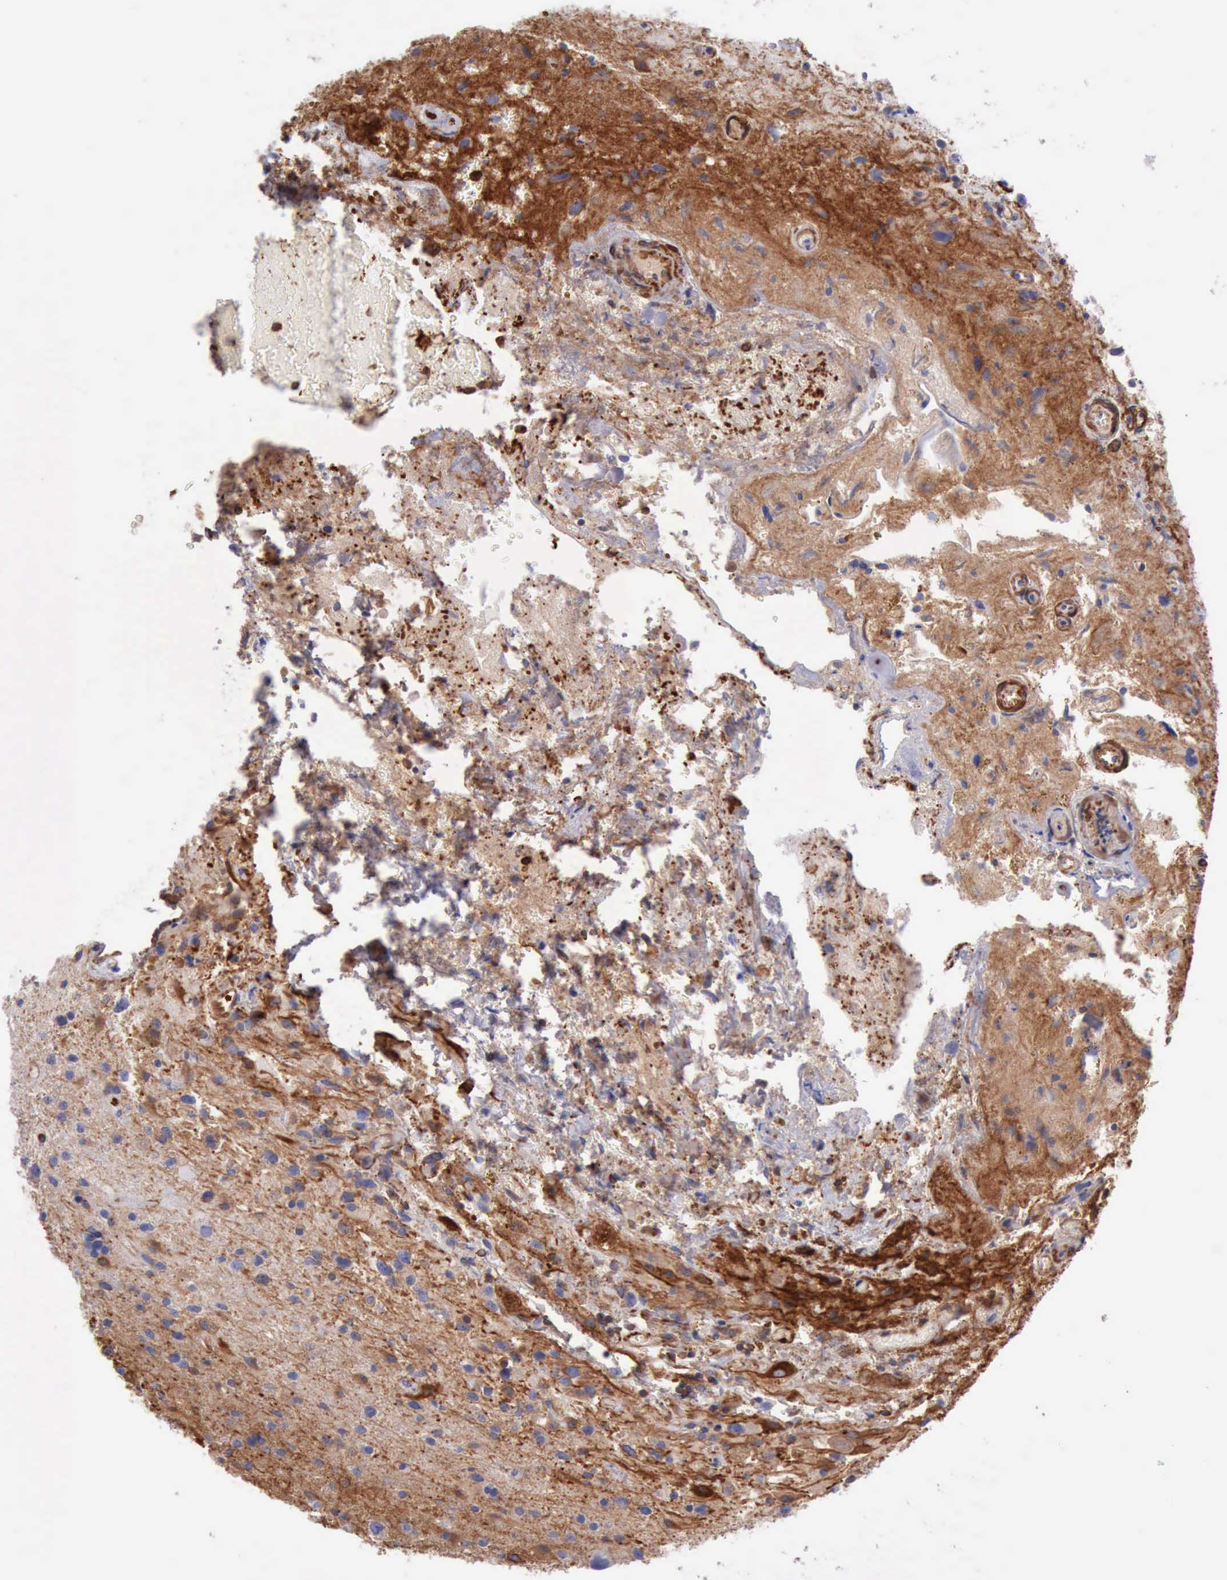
{"staining": {"intensity": "moderate", "quantity": ">75%", "location": "cytoplasmic/membranous"}, "tissue": "glioma", "cell_type": "Tumor cells", "image_type": "cancer", "snomed": [{"axis": "morphology", "description": "Glioma, malignant, High grade"}, {"axis": "topography", "description": "Brain"}], "caption": "Immunohistochemistry (IHC) histopathology image of human glioma stained for a protein (brown), which exhibits medium levels of moderate cytoplasmic/membranous staining in about >75% of tumor cells.", "gene": "FLNA", "patient": {"sex": "male", "age": 48}}